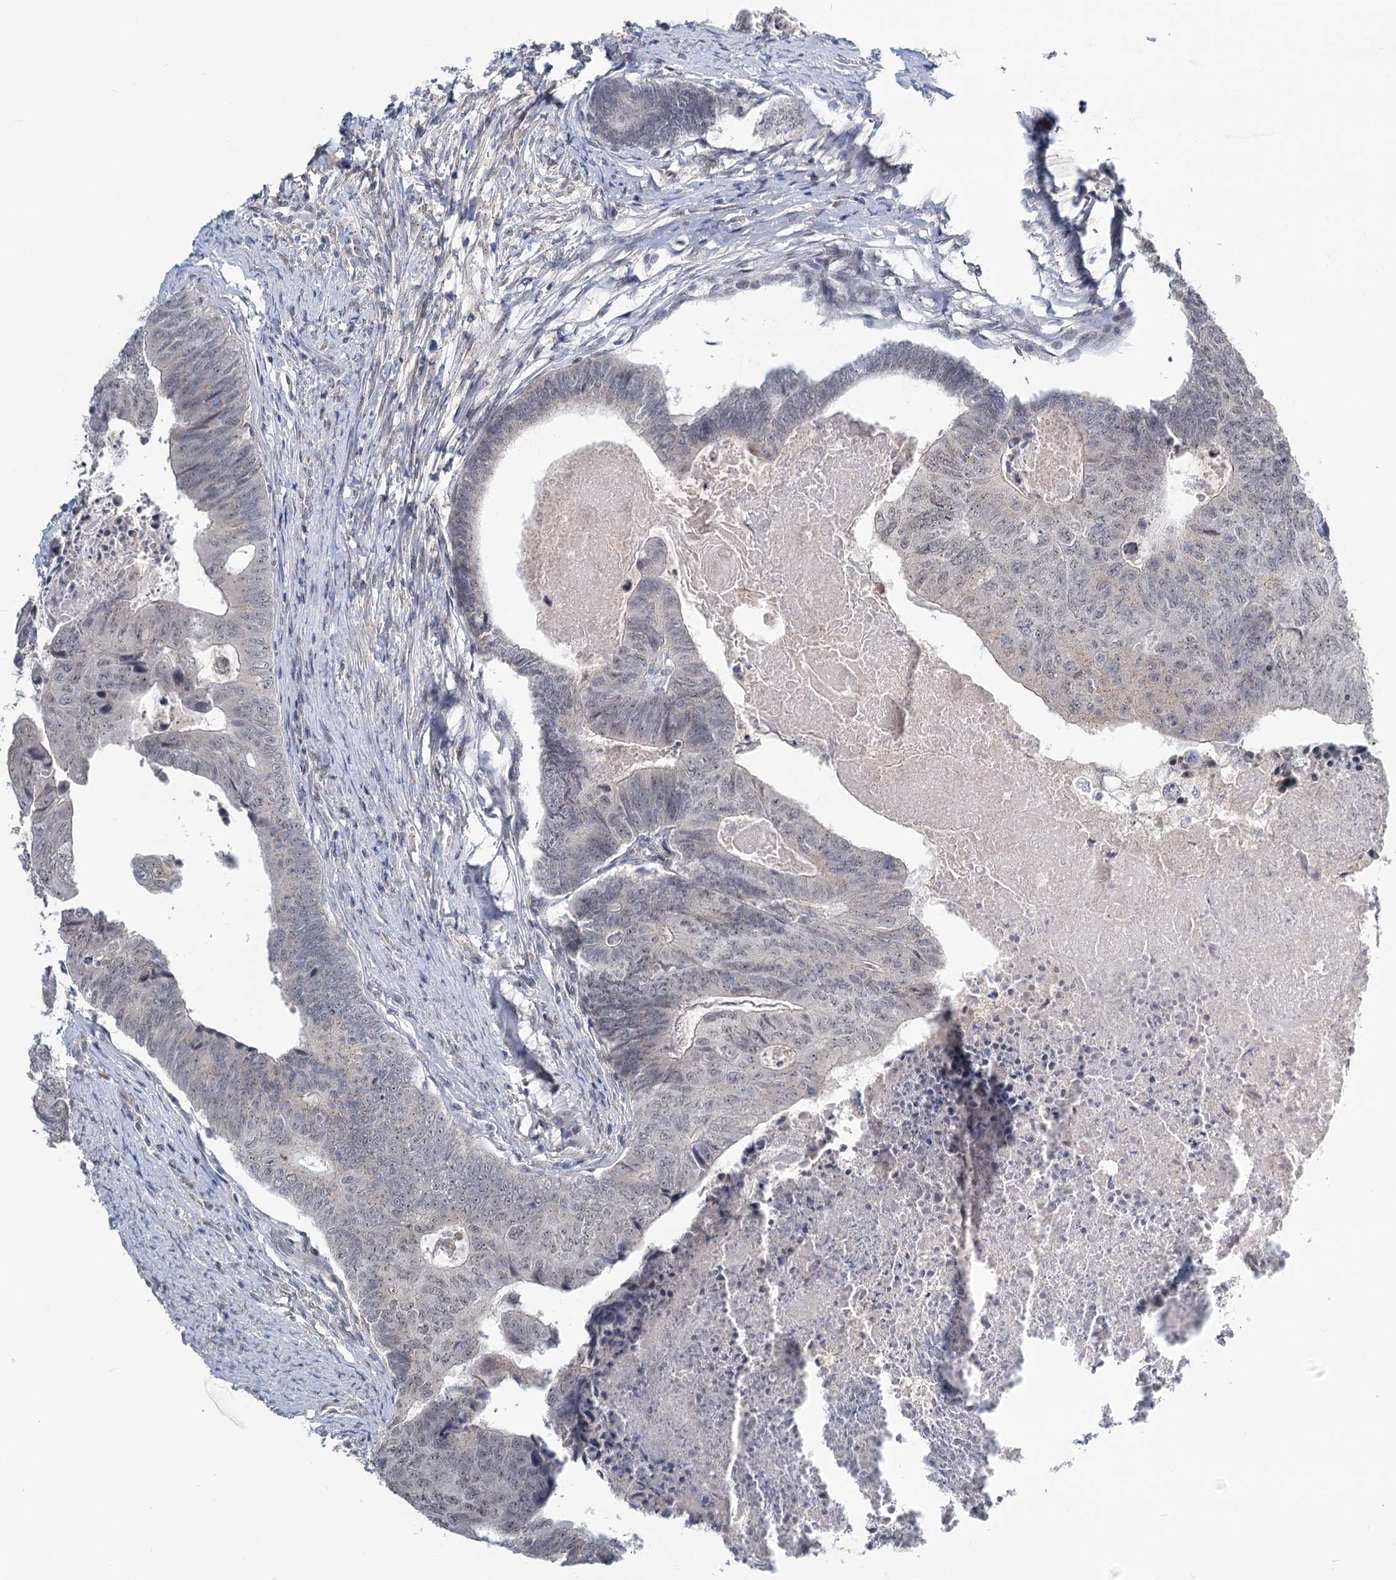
{"staining": {"intensity": "moderate", "quantity": "<25%", "location": "cytoplasmic/membranous"}, "tissue": "colorectal cancer", "cell_type": "Tumor cells", "image_type": "cancer", "snomed": [{"axis": "morphology", "description": "Adenocarcinoma, NOS"}, {"axis": "topography", "description": "Colon"}], "caption": "Moderate cytoplasmic/membranous expression is present in approximately <25% of tumor cells in adenocarcinoma (colorectal).", "gene": "STAP1", "patient": {"sex": "female", "age": 67}}